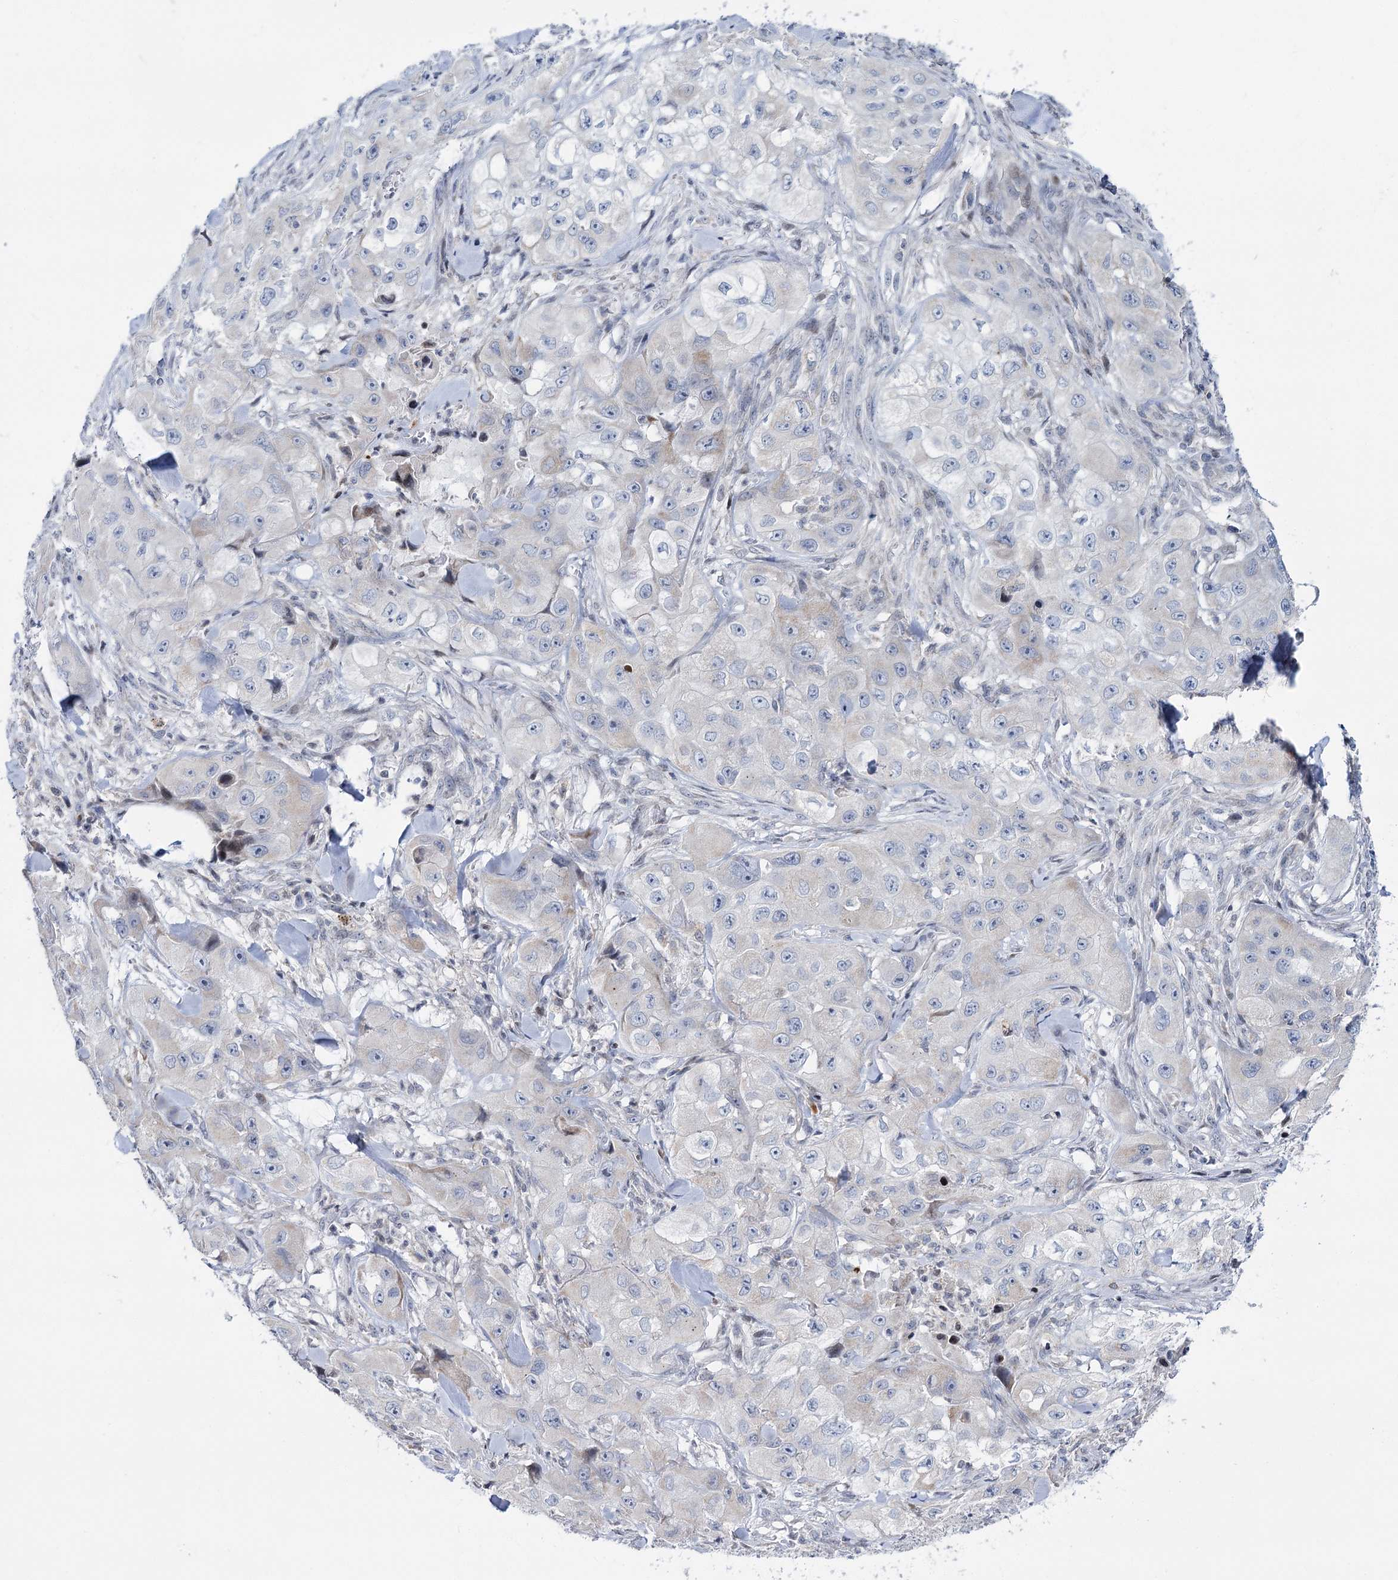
{"staining": {"intensity": "negative", "quantity": "none", "location": "none"}, "tissue": "skin cancer", "cell_type": "Tumor cells", "image_type": "cancer", "snomed": [{"axis": "morphology", "description": "Squamous cell carcinoma, NOS"}, {"axis": "topography", "description": "Skin"}, {"axis": "topography", "description": "Subcutis"}], "caption": "The immunohistochemistry micrograph has no significant positivity in tumor cells of skin cancer (squamous cell carcinoma) tissue.", "gene": "PTGR1", "patient": {"sex": "male", "age": 73}}